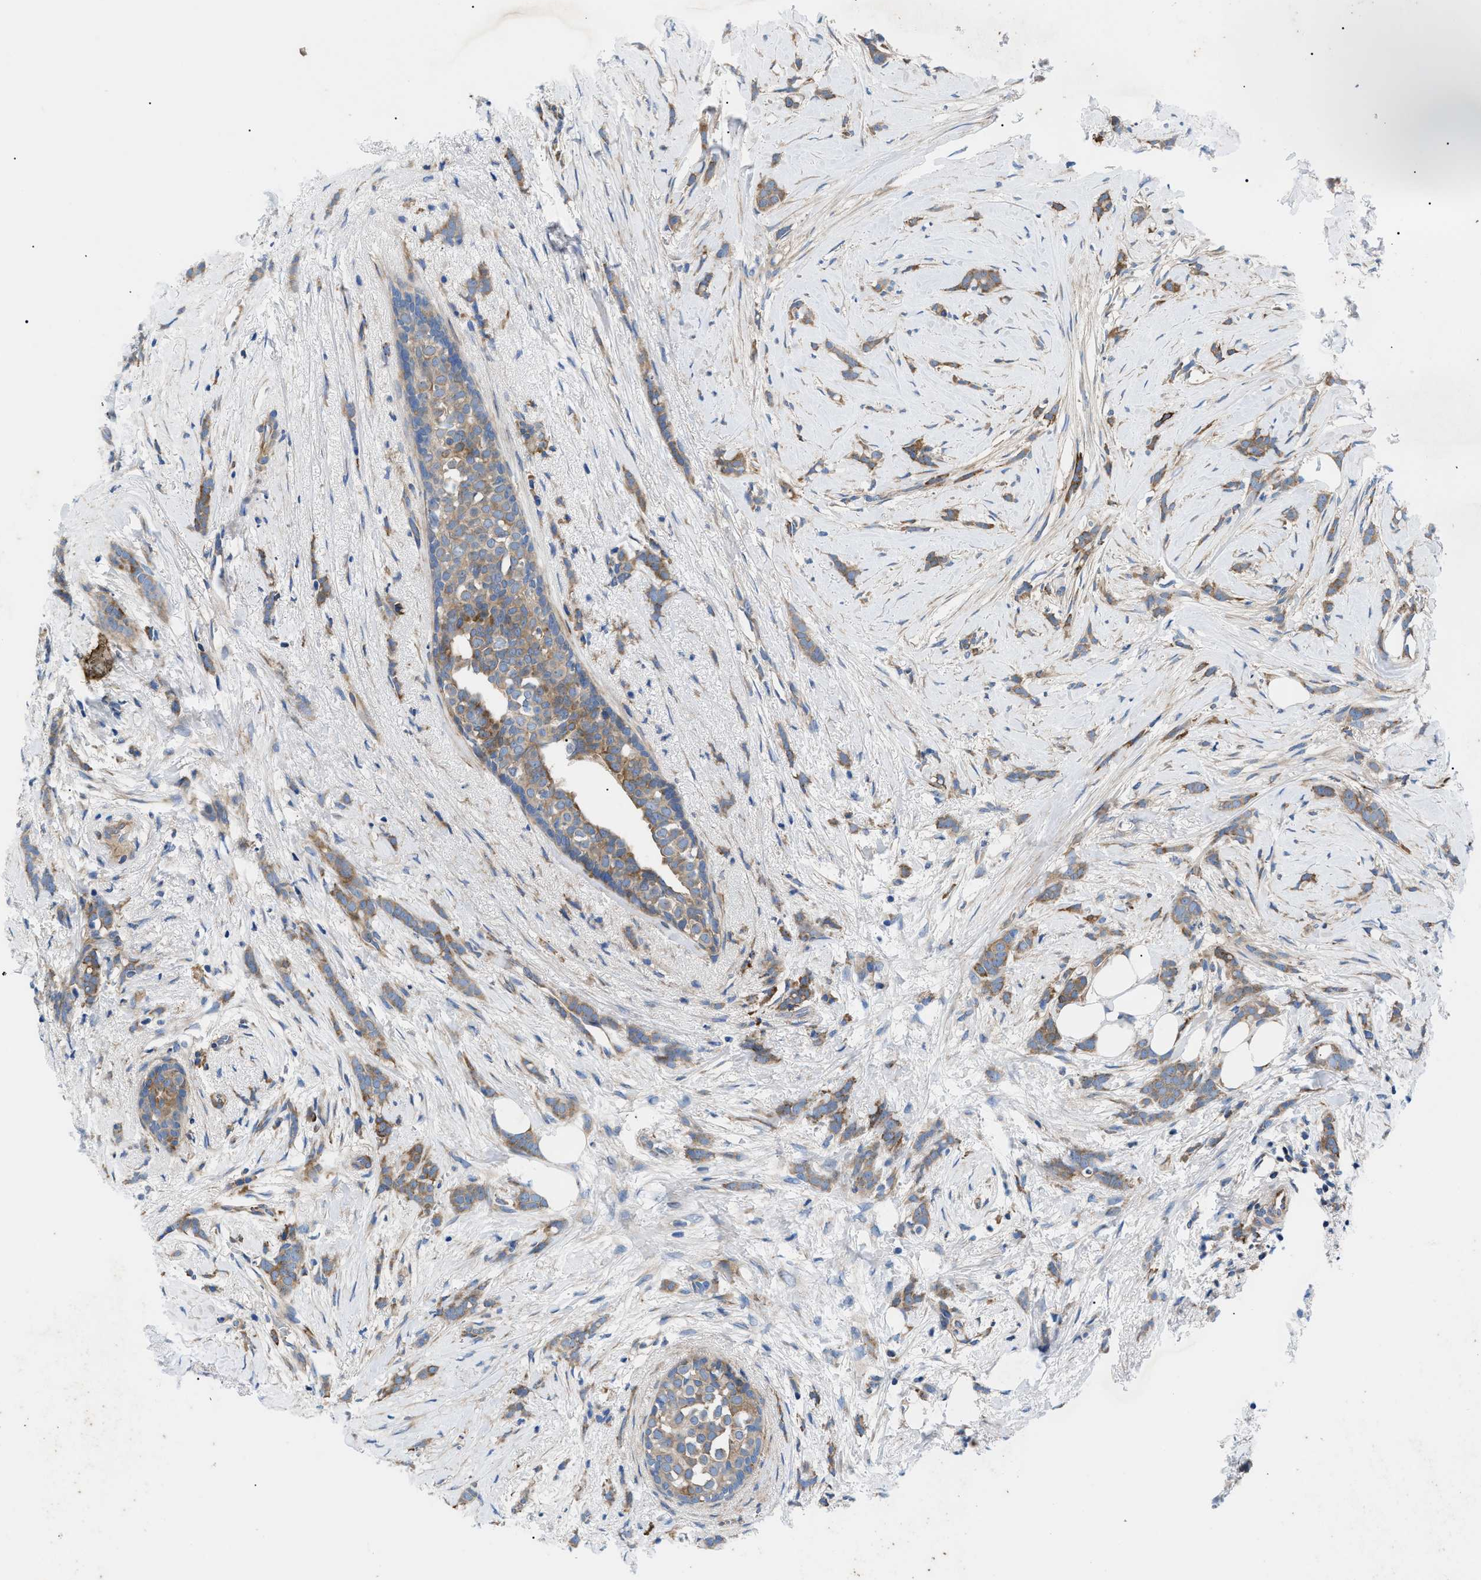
{"staining": {"intensity": "moderate", "quantity": ">75%", "location": "cytoplasmic/membranous"}, "tissue": "breast cancer", "cell_type": "Tumor cells", "image_type": "cancer", "snomed": [{"axis": "morphology", "description": "Lobular carcinoma, in situ"}, {"axis": "morphology", "description": "Lobular carcinoma"}, {"axis": "topography", "description": "Breast"}], "caption": "Immunohistochemistry (IHC) image of neoplastic tissue: human breast cancer stained using immunohistochemistry (IHC) reveals medium levels of moderate protein expression localized specifically in the cytoplasmic/membranous of tumor cells, appearing as a cytoplasmic/membranous brown color.", "gene": "HSPB8", "patient": {"sex": "female", "age": 41}}